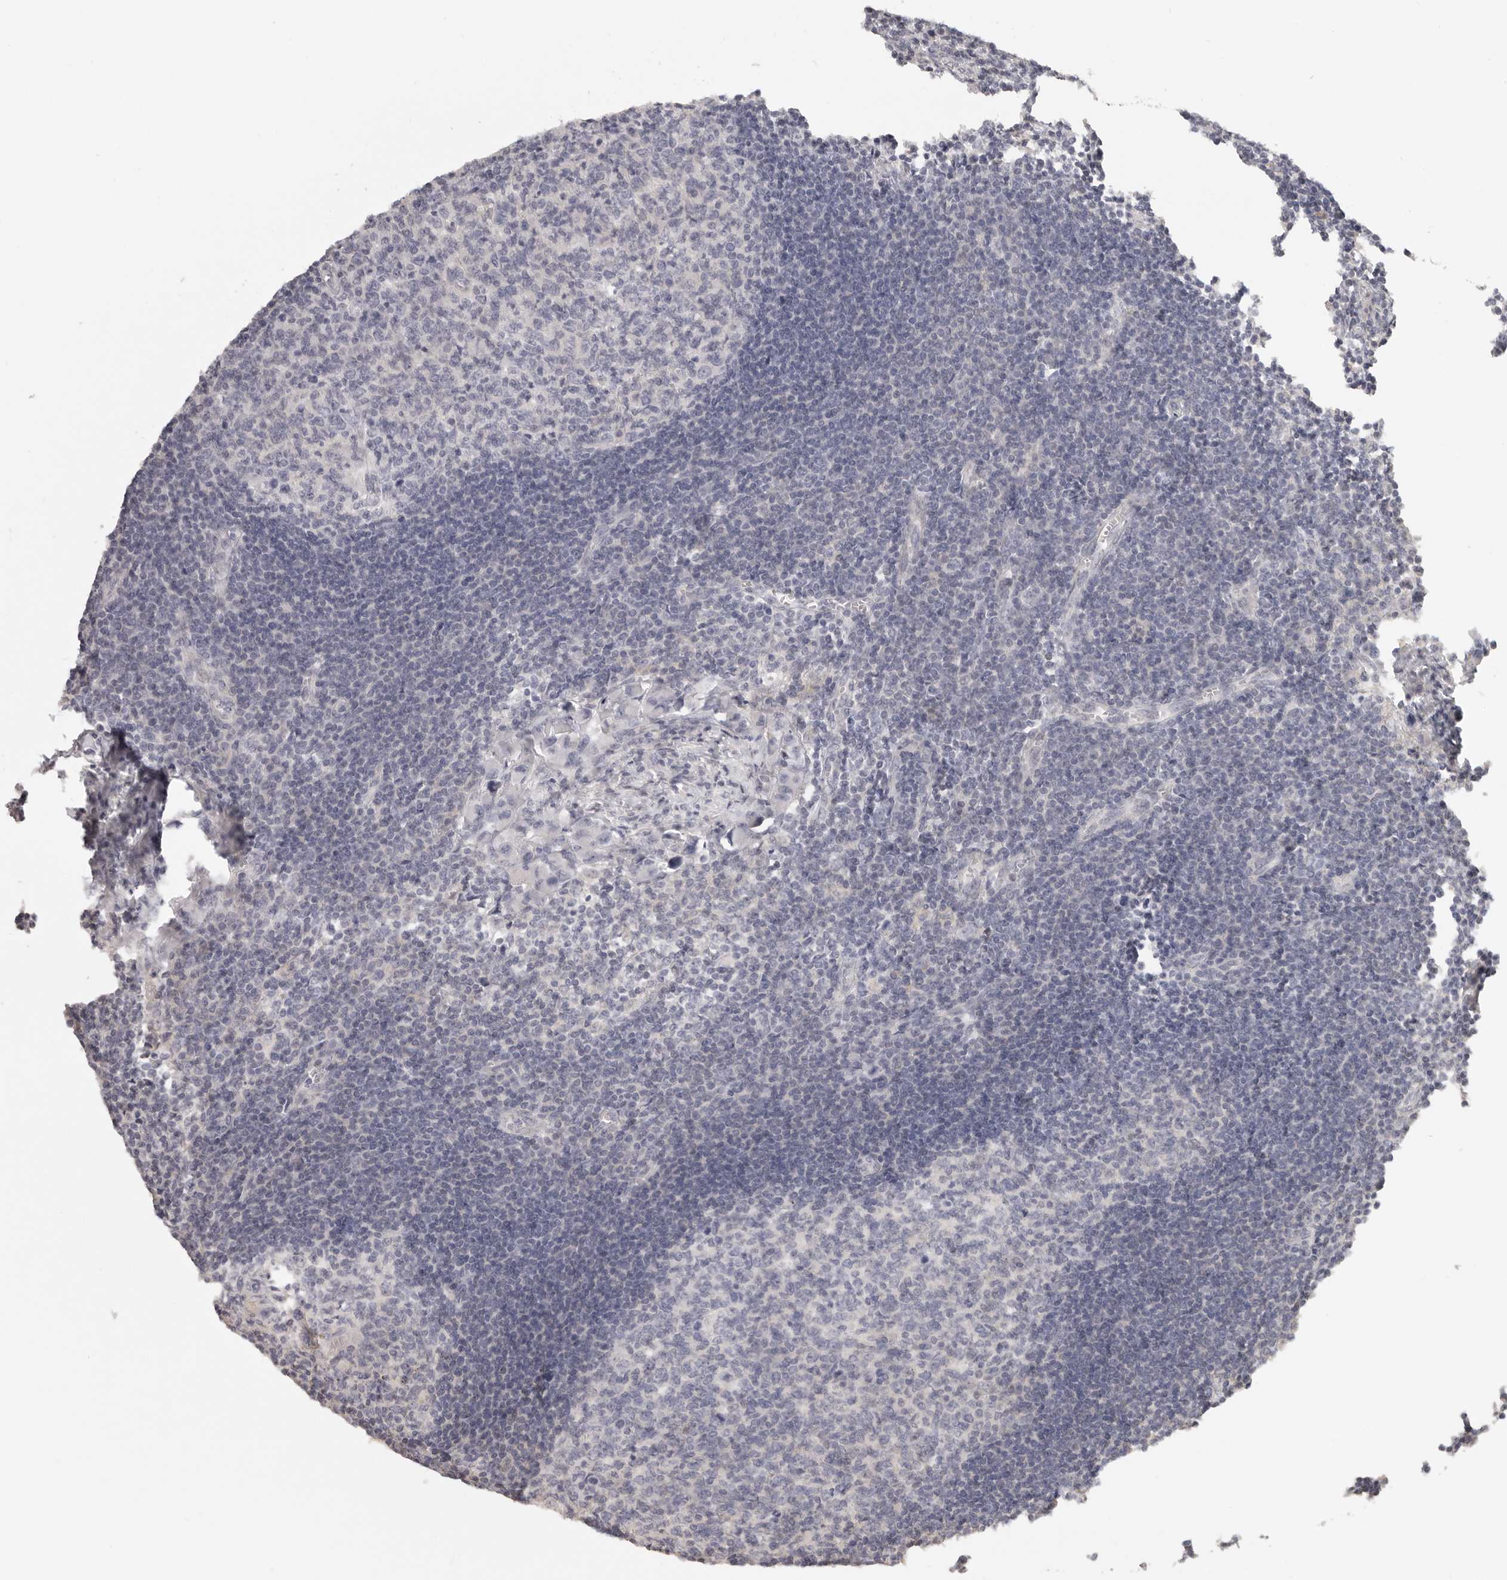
{"staining": {"intensity": "negative", "quantity": "none", "location": "none"}, "tissue": "lymph node", "cell_type": "Germinal center cells", "image_type": "normal", "snomed": [{"axis": "morphology", "description": "Normal tissue, NOS"}, {"axis": "morphology", "description": "Malignant melanoma, Metastatic site"}, {"axis": "topography", "description": "Lymph node"}], "caption": "Germinal center cells show no significant protein positivity in unremarkable lymph node. Nuclei are stained in blue.", "gene": "RXFP1", "patient": {"sex": "male", "age": 41}}